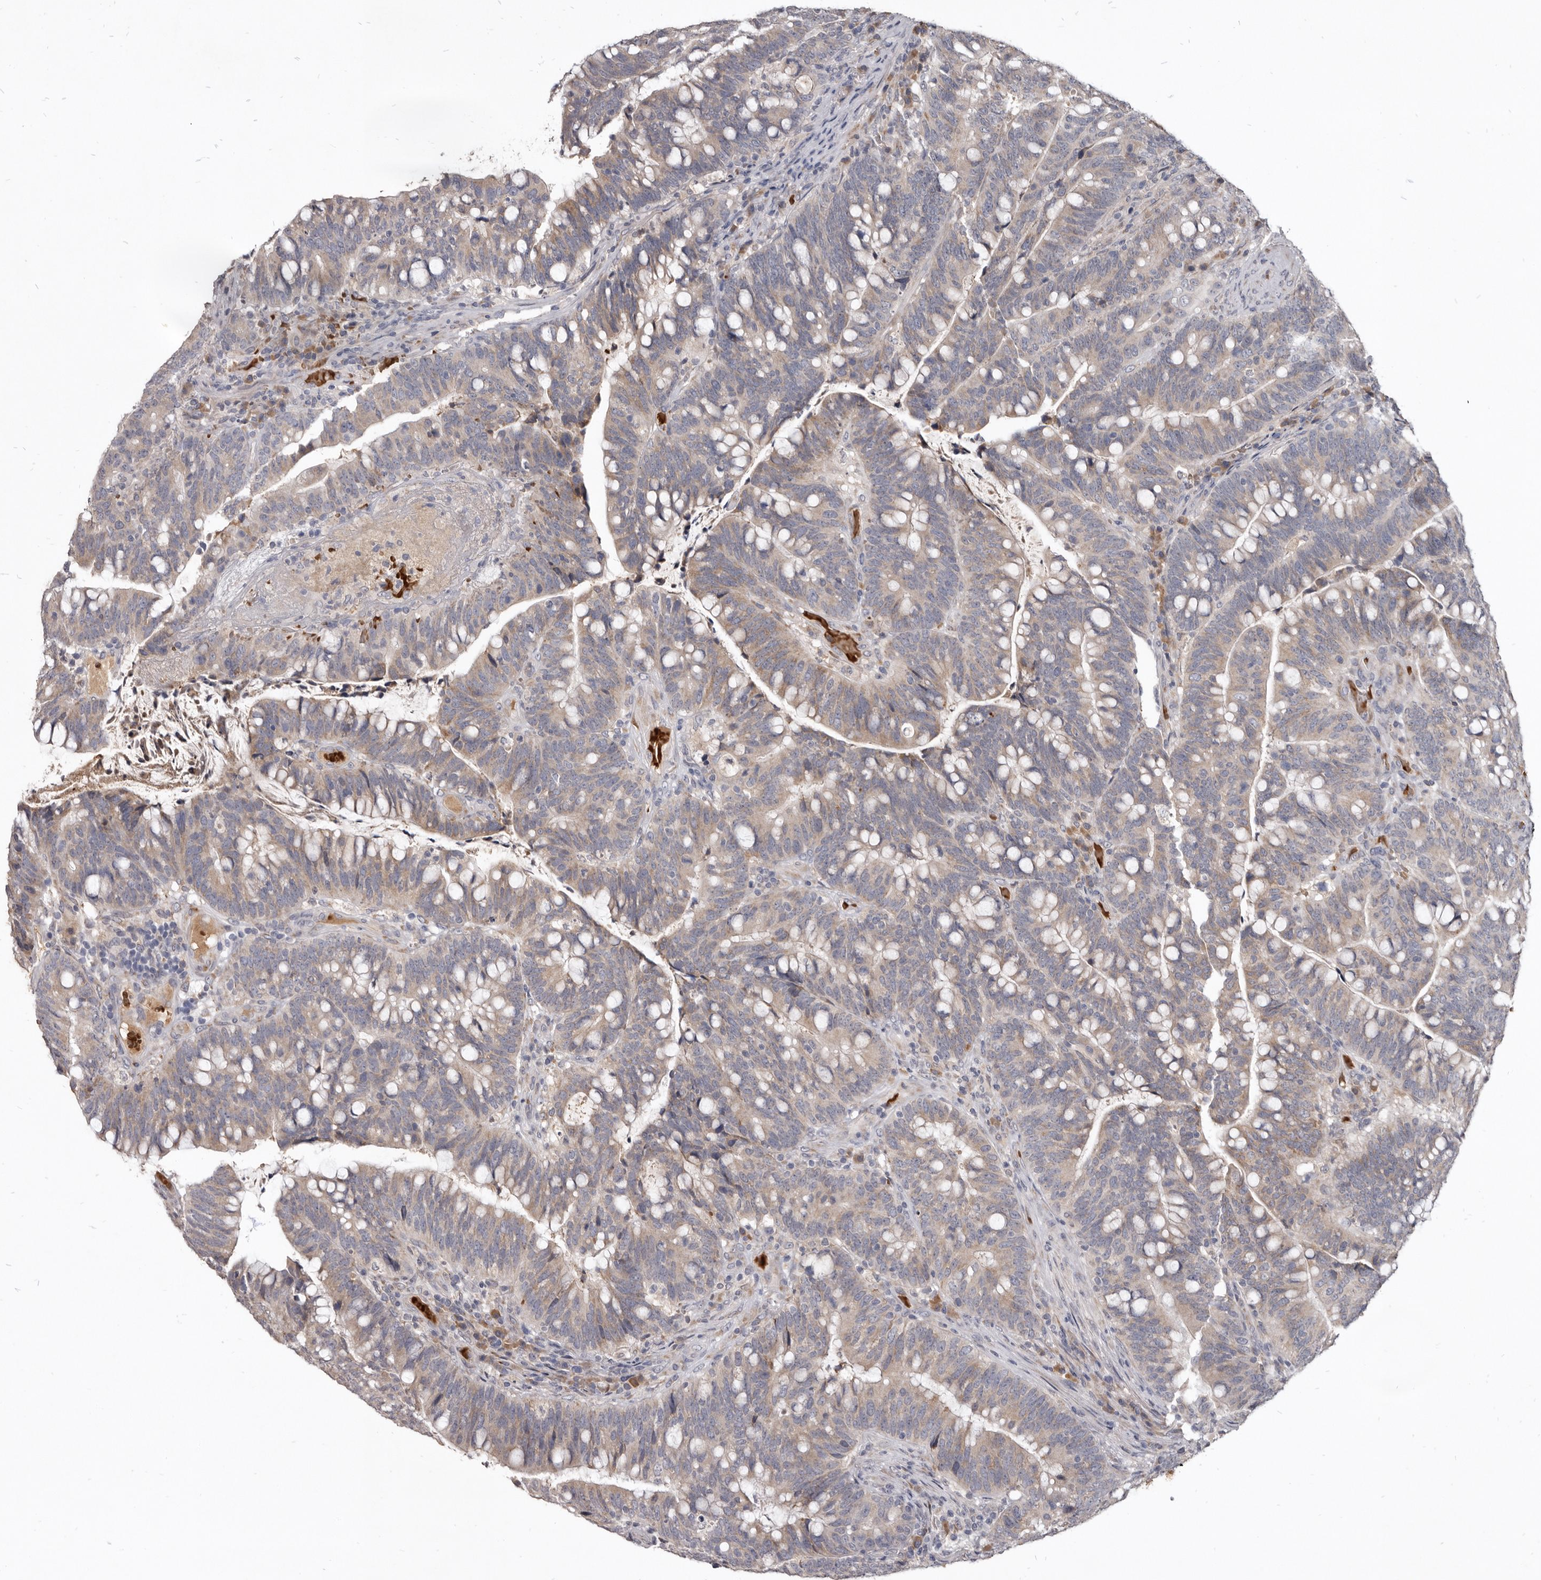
{"staining": {"intensity": "weak", "quantity": "25%-75%", "location": "cytoplasmic/membranous"}, "tissue": "colorectal cancer", "cell_type": "Tumor cells", "image_type": "cancer", "snomed": [{"axis": "morphology", "description": "Adenocarcinoma, NOS"}, {"axis": "topography", "description": "Colon"}], "caption": "Tumor cells reveal low levels of weak cytoplasmic/membranous expression in about 25%-75% of cells in colorectal cancer. Ihc stains the protein in brown and the nuclei are stained blue.", "gene": "NENF", "patient": {"sex": "female", "age": 66}}